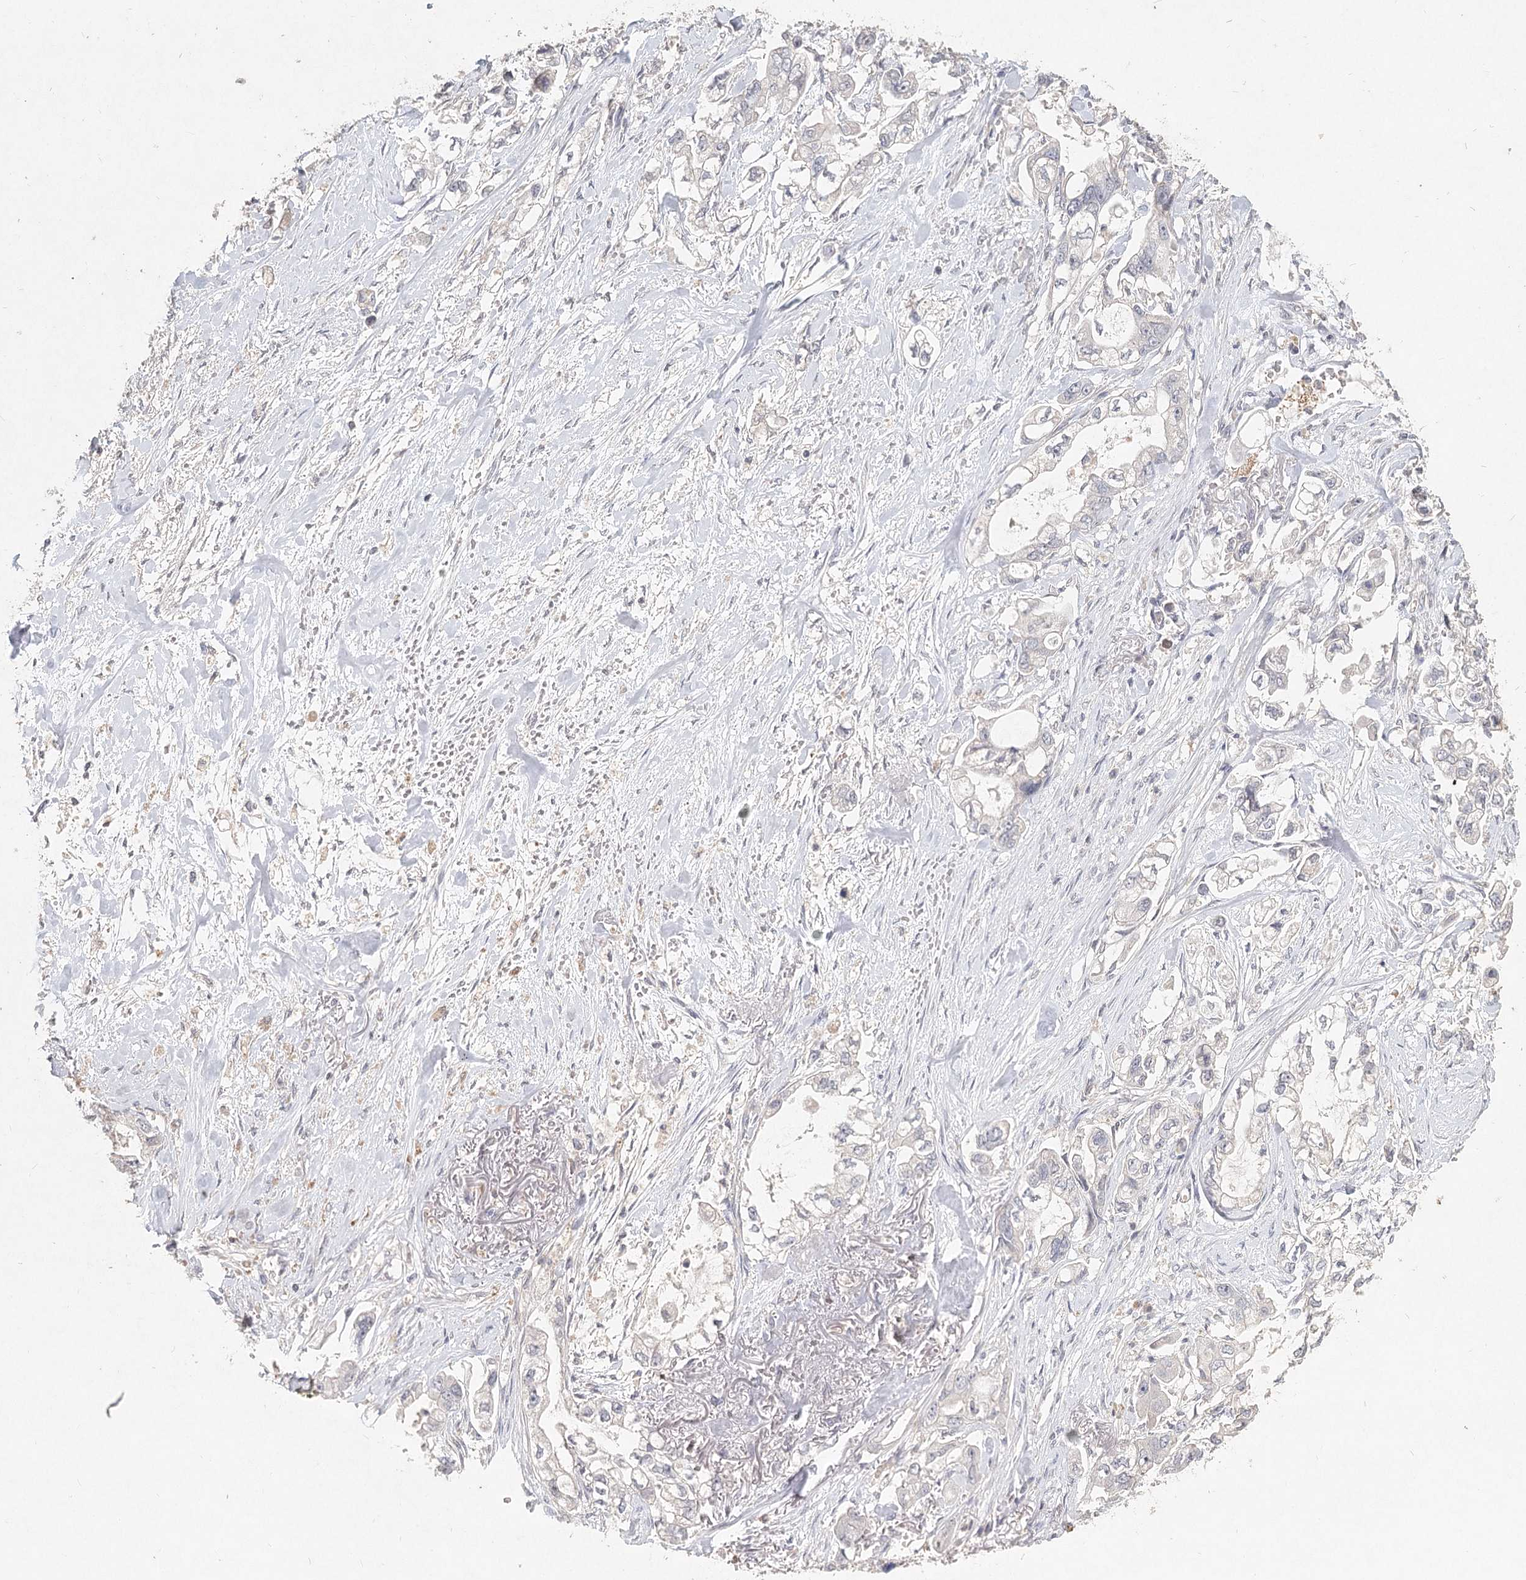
{"staining": {"intensity": "negative", "quantity": "none", "location": "none"}, "tissue": "stomach cancer", "cell_type": "Tumor cells", "image_type": "cancer", "snomed": [{"axis": "morphology", "description": "Adenocarcinoma, NOS"}, {"axis": "topography", "description": "Stomach"}], "caption": "Tumor cells are negative for protein expression in human stomach cancer.", "gene": "ARSI", "patient": {"sex": "male", "age": 62}}